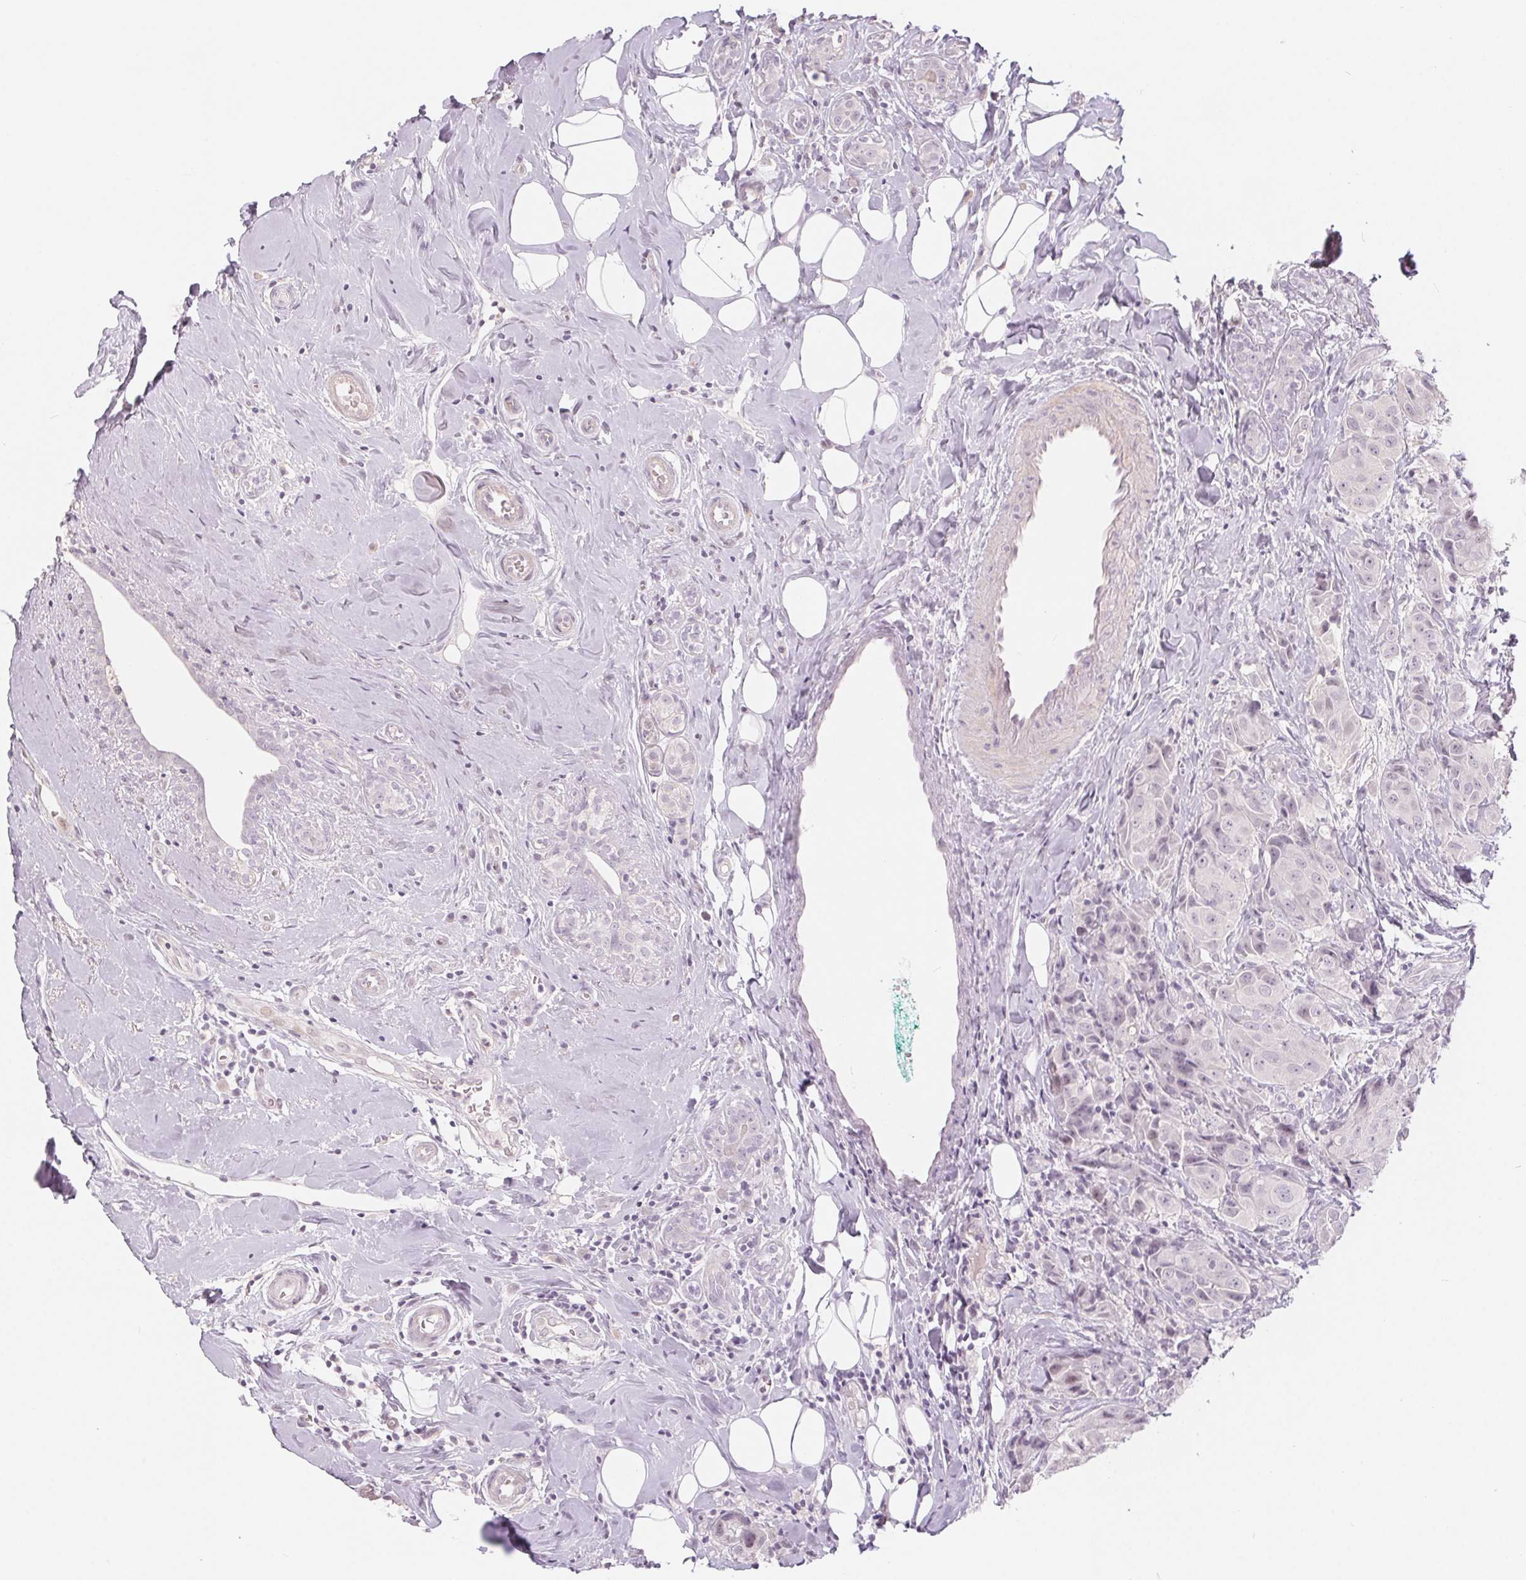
{"staining": {"intensity": "negative", "quantity": "none", "location": "none"}, "tissue": "breast cancer", "cell_type": "Tumor cells", "image_type": "cancer", "snomed": [{"axis": "morphology", "description": "Normal tissue, NOS"}, {"axis": "morphology", "description": "Duct carcinoma"}, {"axis": "topography", "description": "Breast"}], "caption": "A photomicrograph of intraductal carcinoma (breast) stained for a protein demonstrates no brown staining in tumor cells.", "gene": "ZBBX", "patient": {"sex": "female", "age": 43}}